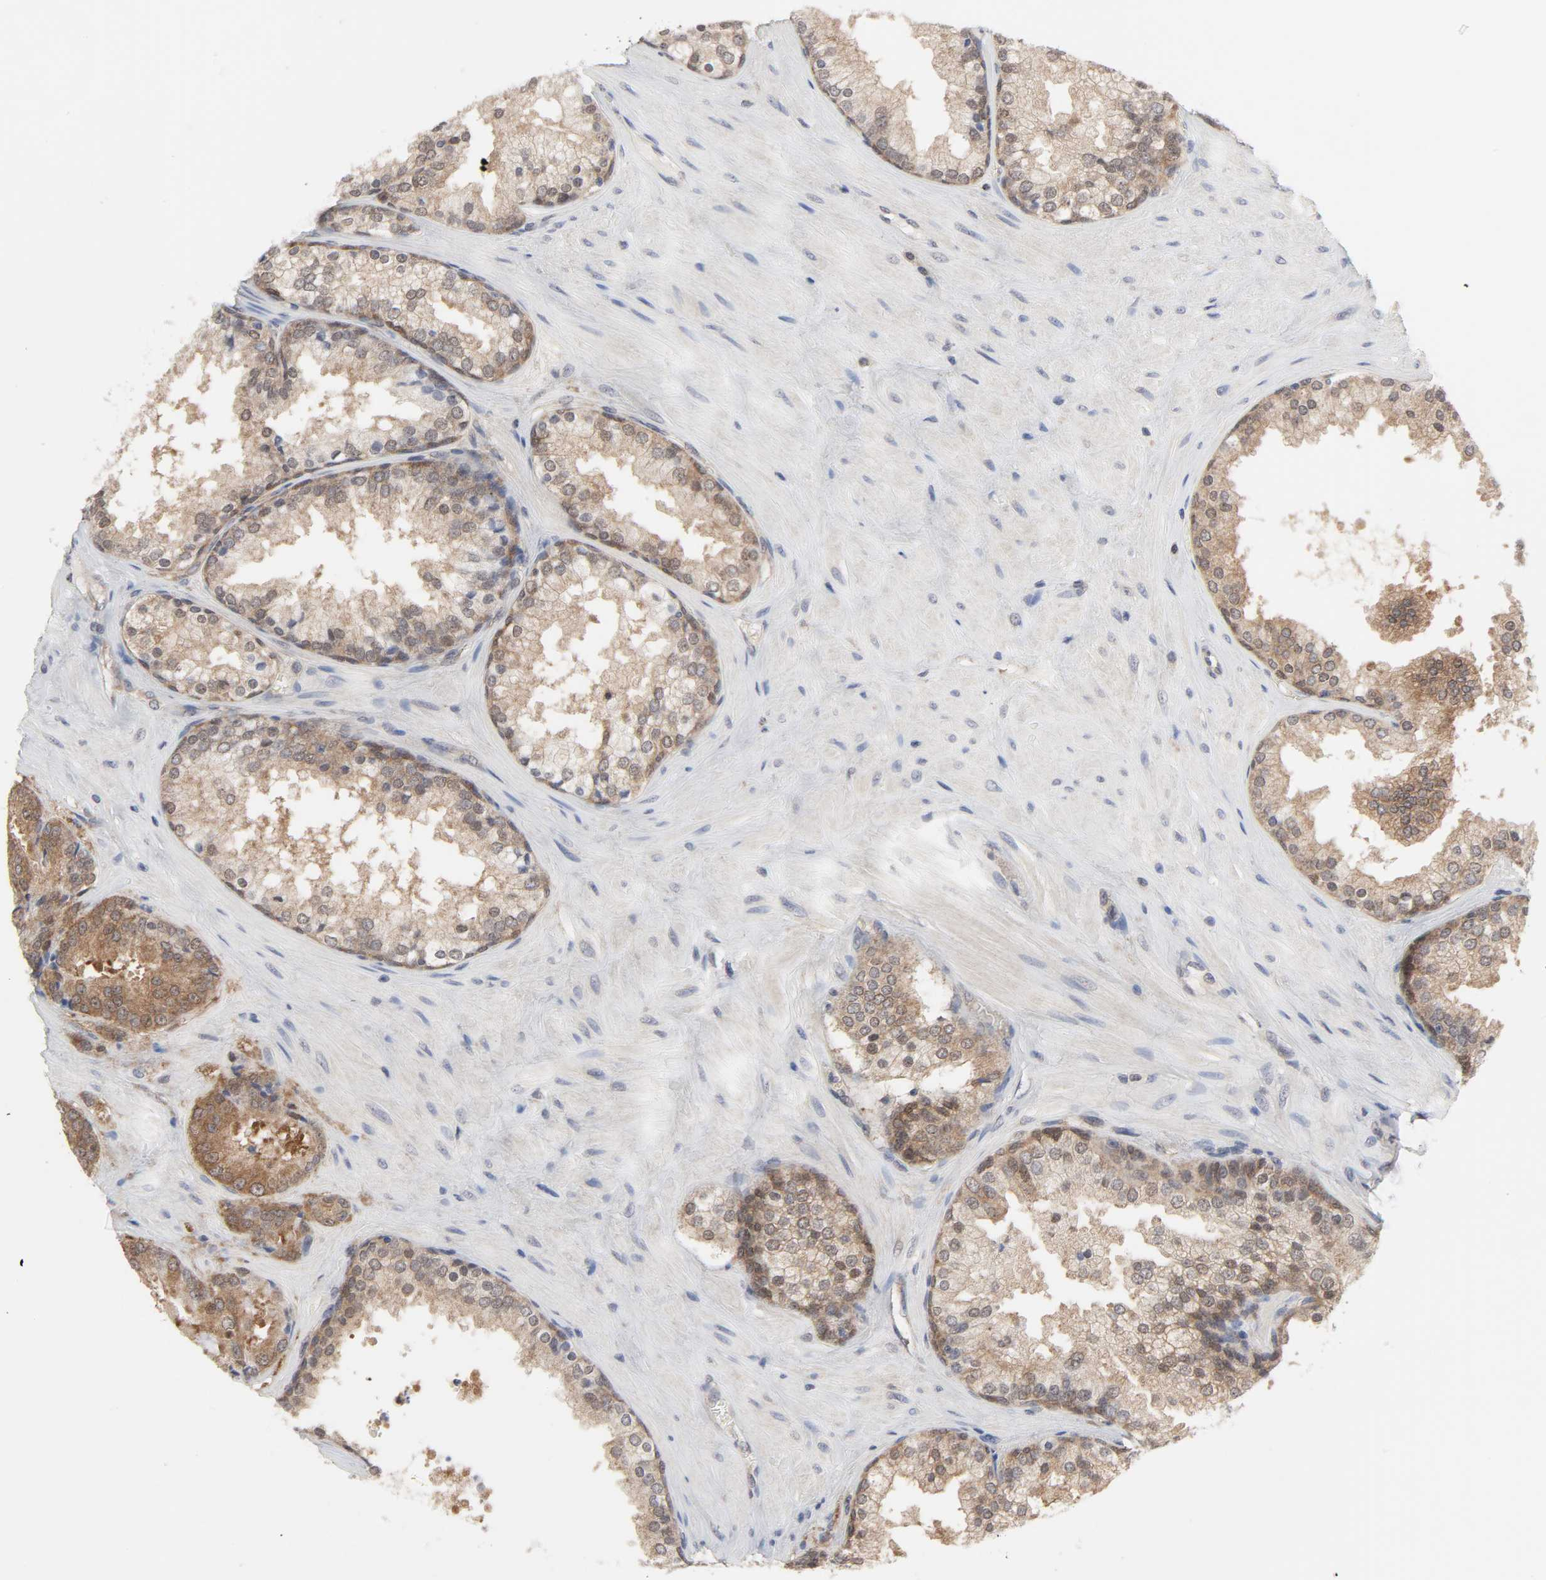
{"staining": {"intensity": "weak", "quantity": ">75%", "location": "cytoplasmic/membranous"}, "tissue": "prostate cancer", "cell_type": "Tumor cells", "image_type": "cancer", "snomed": [{"axis": "morphology", "description": "Adenocarcinoma, High grade"}, {"axis": "topography", "description": "Prostate"}], "caption": "This histopathology image exhibits immunohistochemistry (IHC) staining of high-grade adenocarcinoma (prostate), with low weak cytoplasmic/membranous positivity in approximately >75% of tumor cells.", "gene": "PRDX1", "patient": {"sex": "male", "age": 70}}